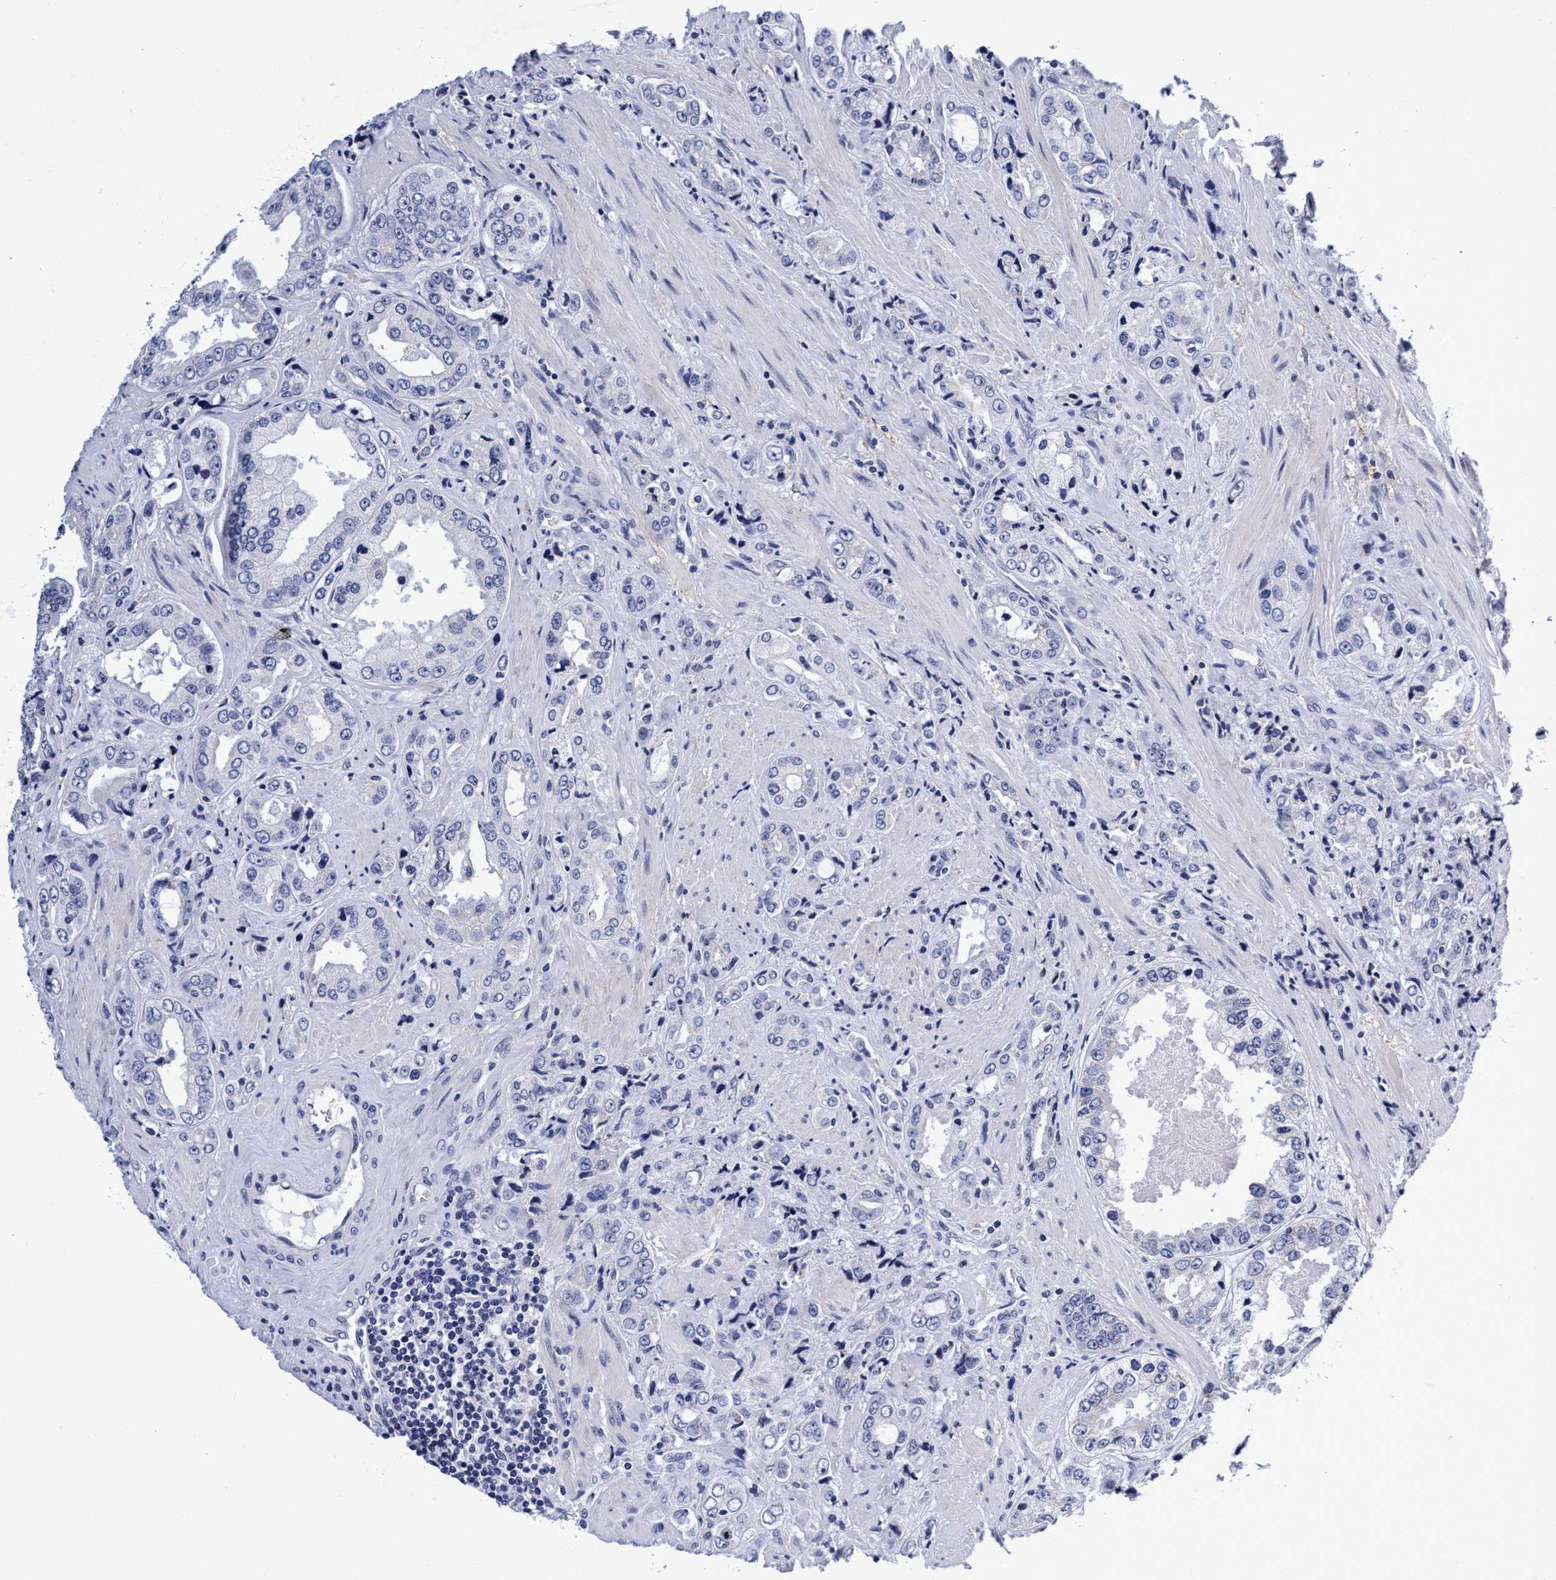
{"staining": {"intensity": "negative", "quantity": "none", "location": "none"}, "tissue": "prostate cancer", "cell_type": "Tumor cells", "image_type": "cancer", "snomed": [{"axis": "morphology", "description": "Adenocarcinoma, High grade"}, {"axis": "topography", "description": "Prostate"}], "caption": "There is no significant staining in tumor cells of prostate cancer (high-grade adenocarcinoma).", "gene": "PLPPR1", "patient": {"sex": "male", "age": 61}}